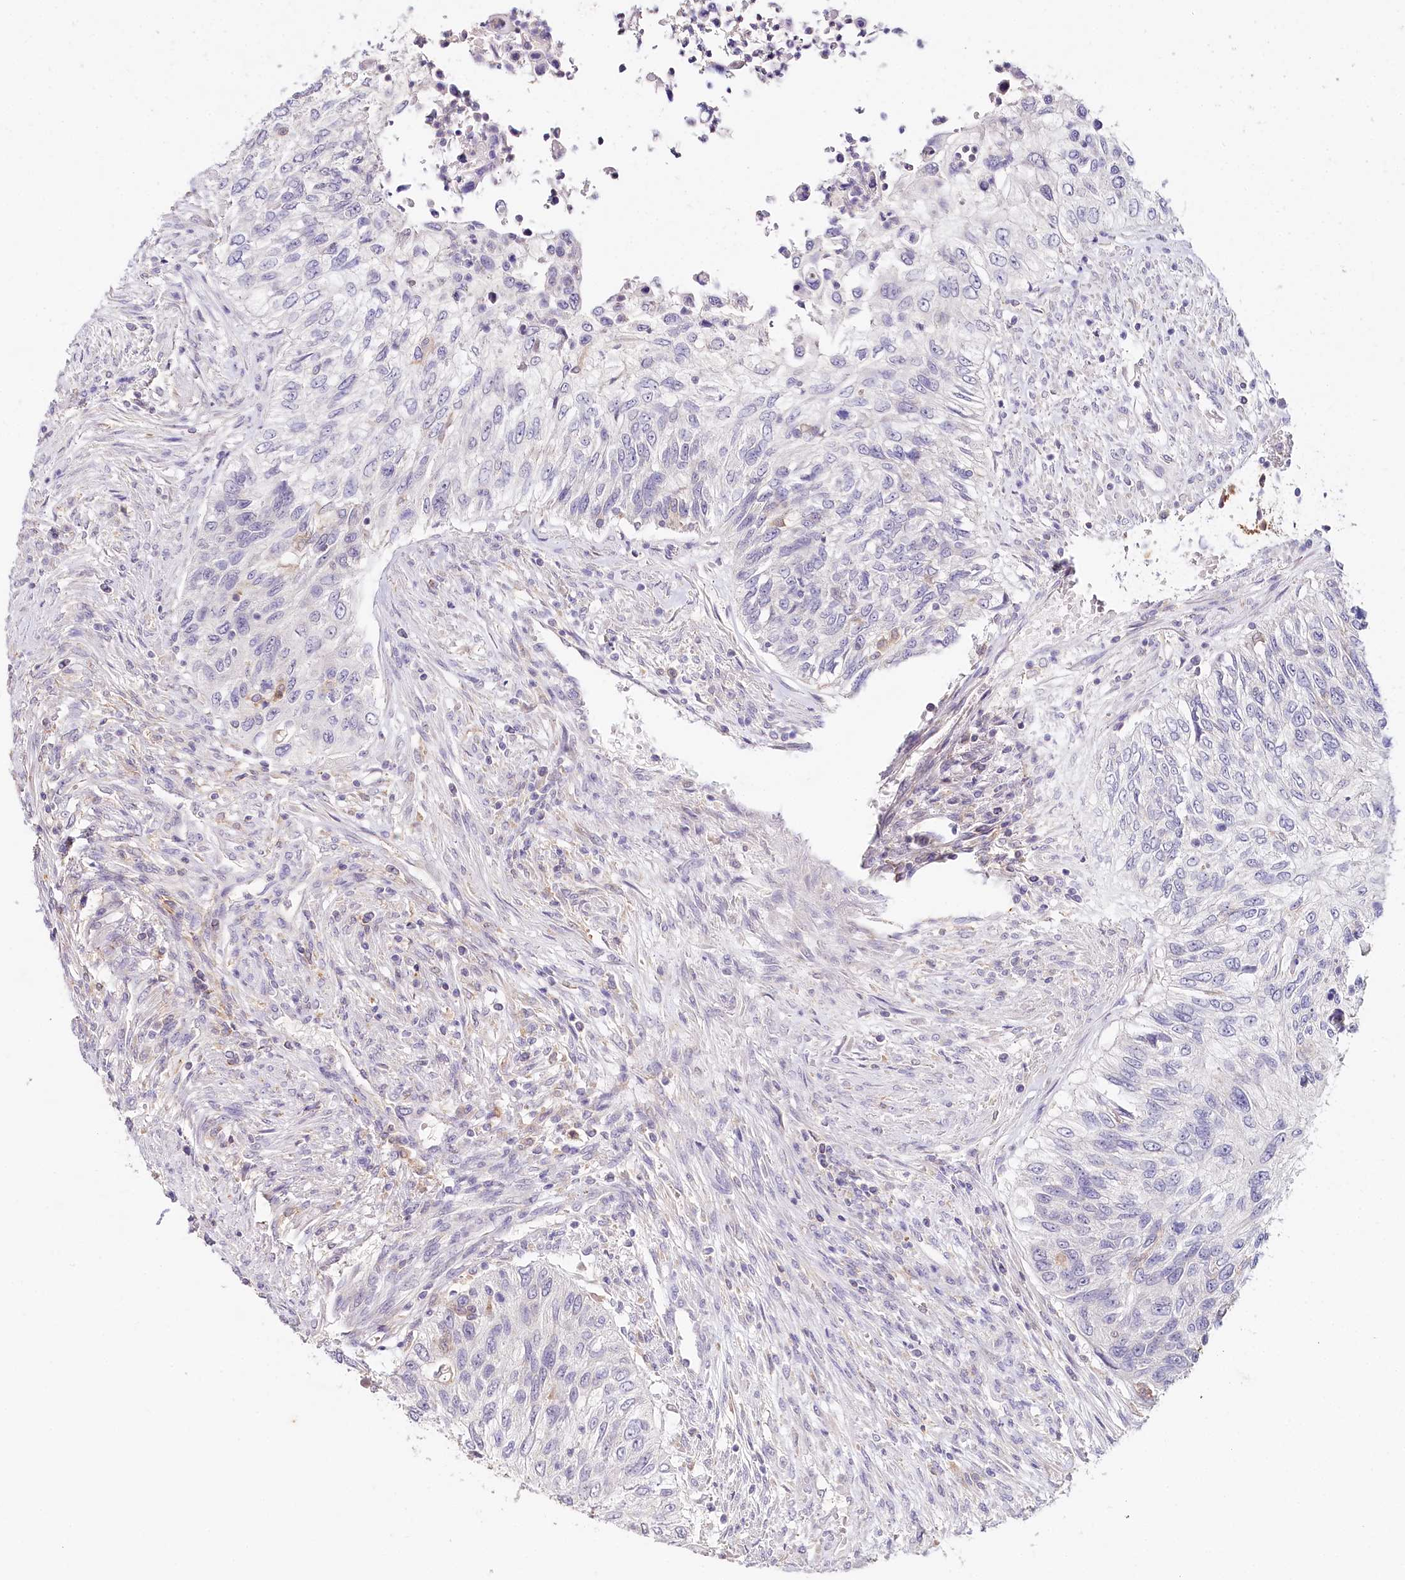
{"staining": {"intensity": "negative", "quantity": "none", "location": "none"}, "tissue": "urothelial cancer", "cell_type": "Tumor cells", "image_type": "cancer", "snomed": [{"axis": "morphology", "description": "Urothelial carcinoma, High grade"}, {"axis": "topography", "description": "Urinary bladder"}], "caption": "Immunohistochemistry micrograph of human high-grade urothelial carcinoma stained for a protein (brown), which reveals no staining in tumor cells.", "gene": "DAPK1", "patient": {"sex": "female", "age": 60}}